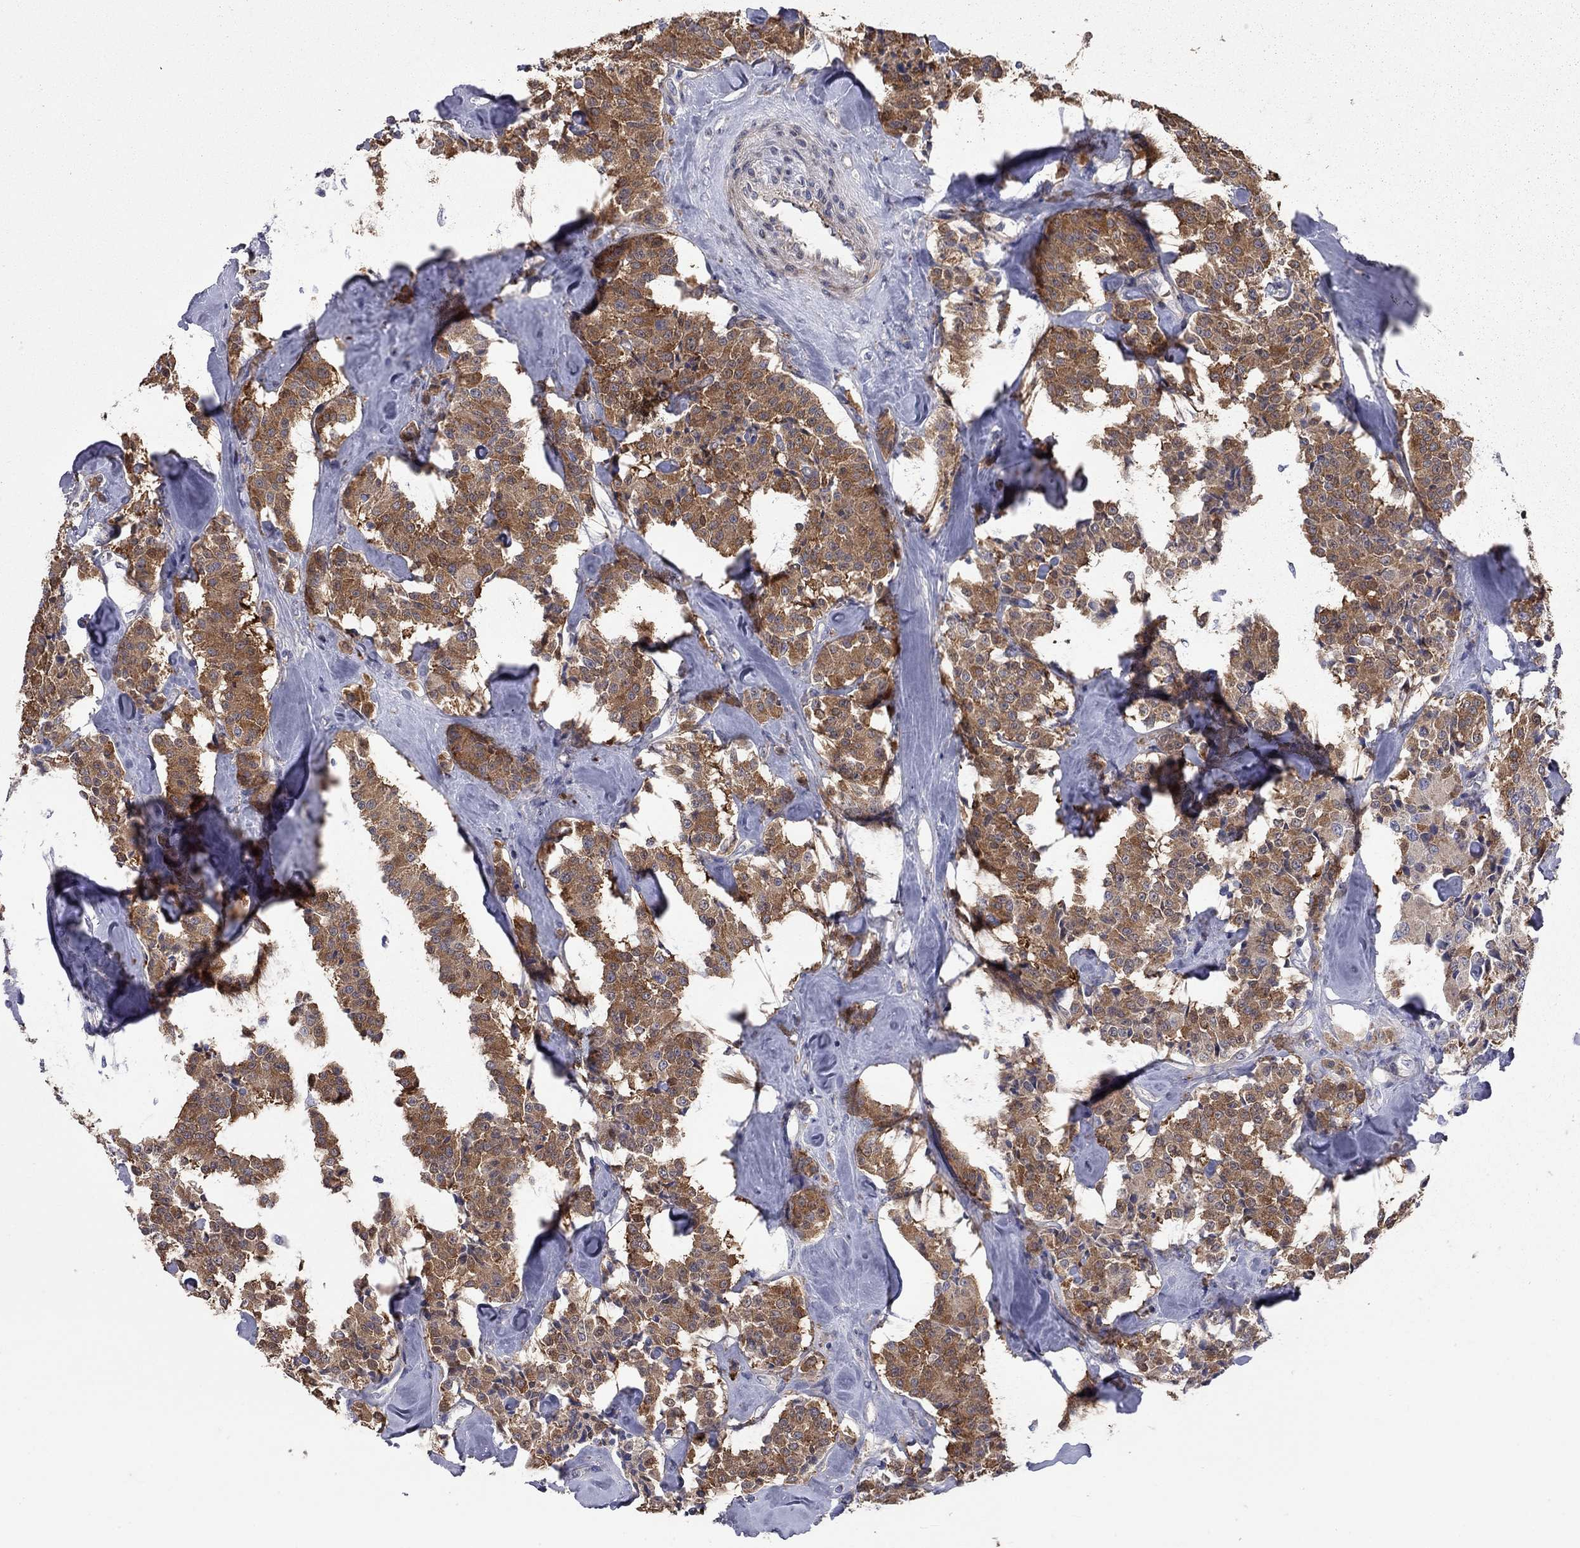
{"staining": {"intensity": "strong", "quantity": ">75%", "location": "cytoplasmic/membranous"}, "tissue": "carcinoid", "cell_type": "Tumor cells", "image_type": "cancer", "snomed": [{"axis": "morphology", "description": "Carcinoid, malignant, NOS"}, {"axis": "topography", "description": "Pancreas"}], "caption": "Approximately >75% of tumor cells in malignant carcinoid exhibit strong cytoplasmic/membranous protein positivity as visualized by brown immunohistochemical staining.", "gene": "KANSL1L", "patient": {"sex": "male", "age": 41}}